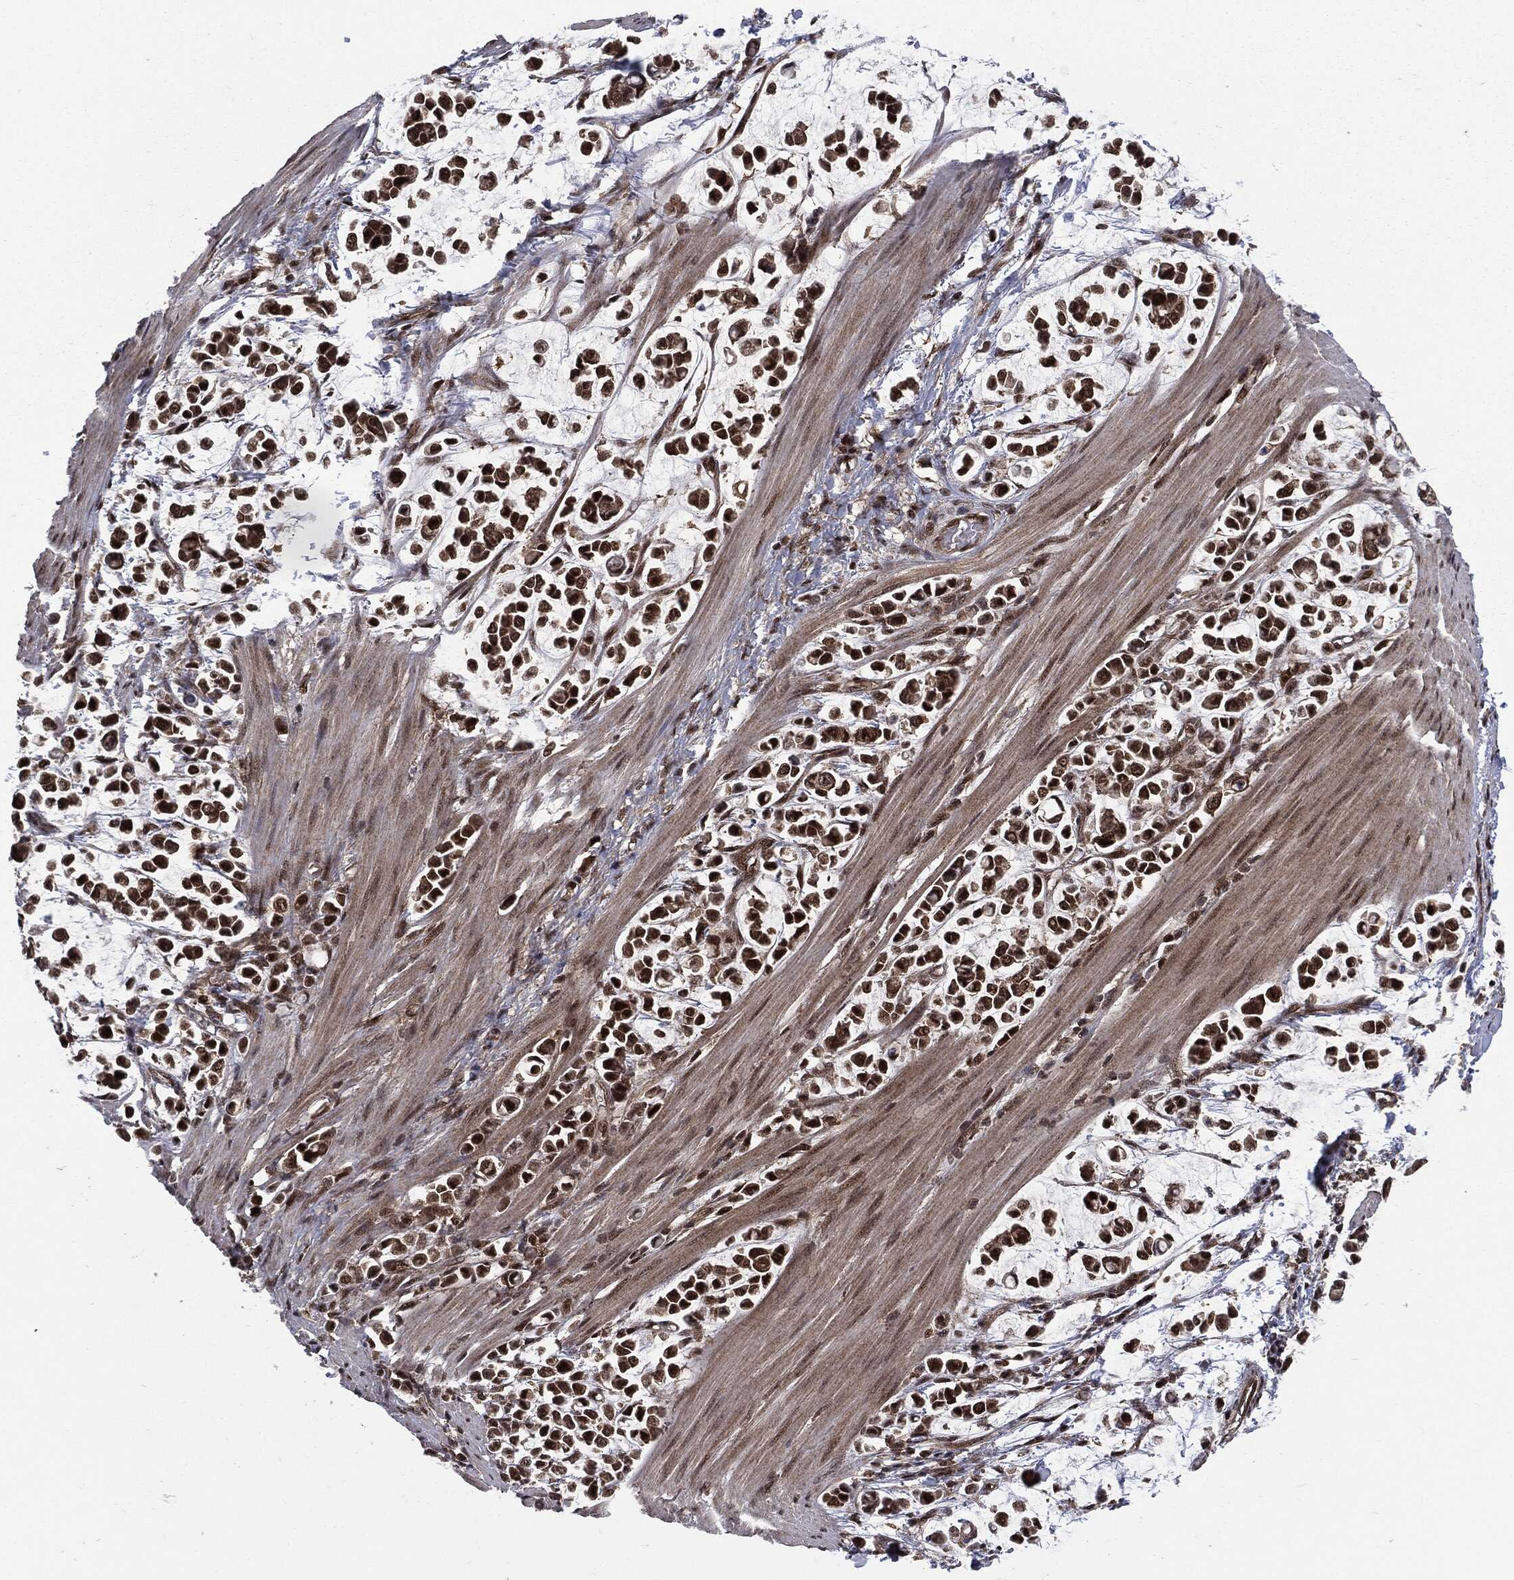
{"staining": {"intensity": "strong", "quantity": ">75%", "location": "cytoplasmic/membranous,nuclear"}, "tissue": "stomach cancer", "cell_type": "Tumor cells", "image_type": "cancer", "snomed": [{"axis": "morphology", "description": "Adenocarcinoma, NOS"}, {"axis": "topography", "description": "Stomach"}], "caption": "Strong cytoplasmic/membranous and nuclear staining for a protein is present in approximately >75% of tumor cells of stomach cancer (adenocarcinoma) using IHC.", "gene": "PTPA", "patient": {"sex": "male", "age": 82}}